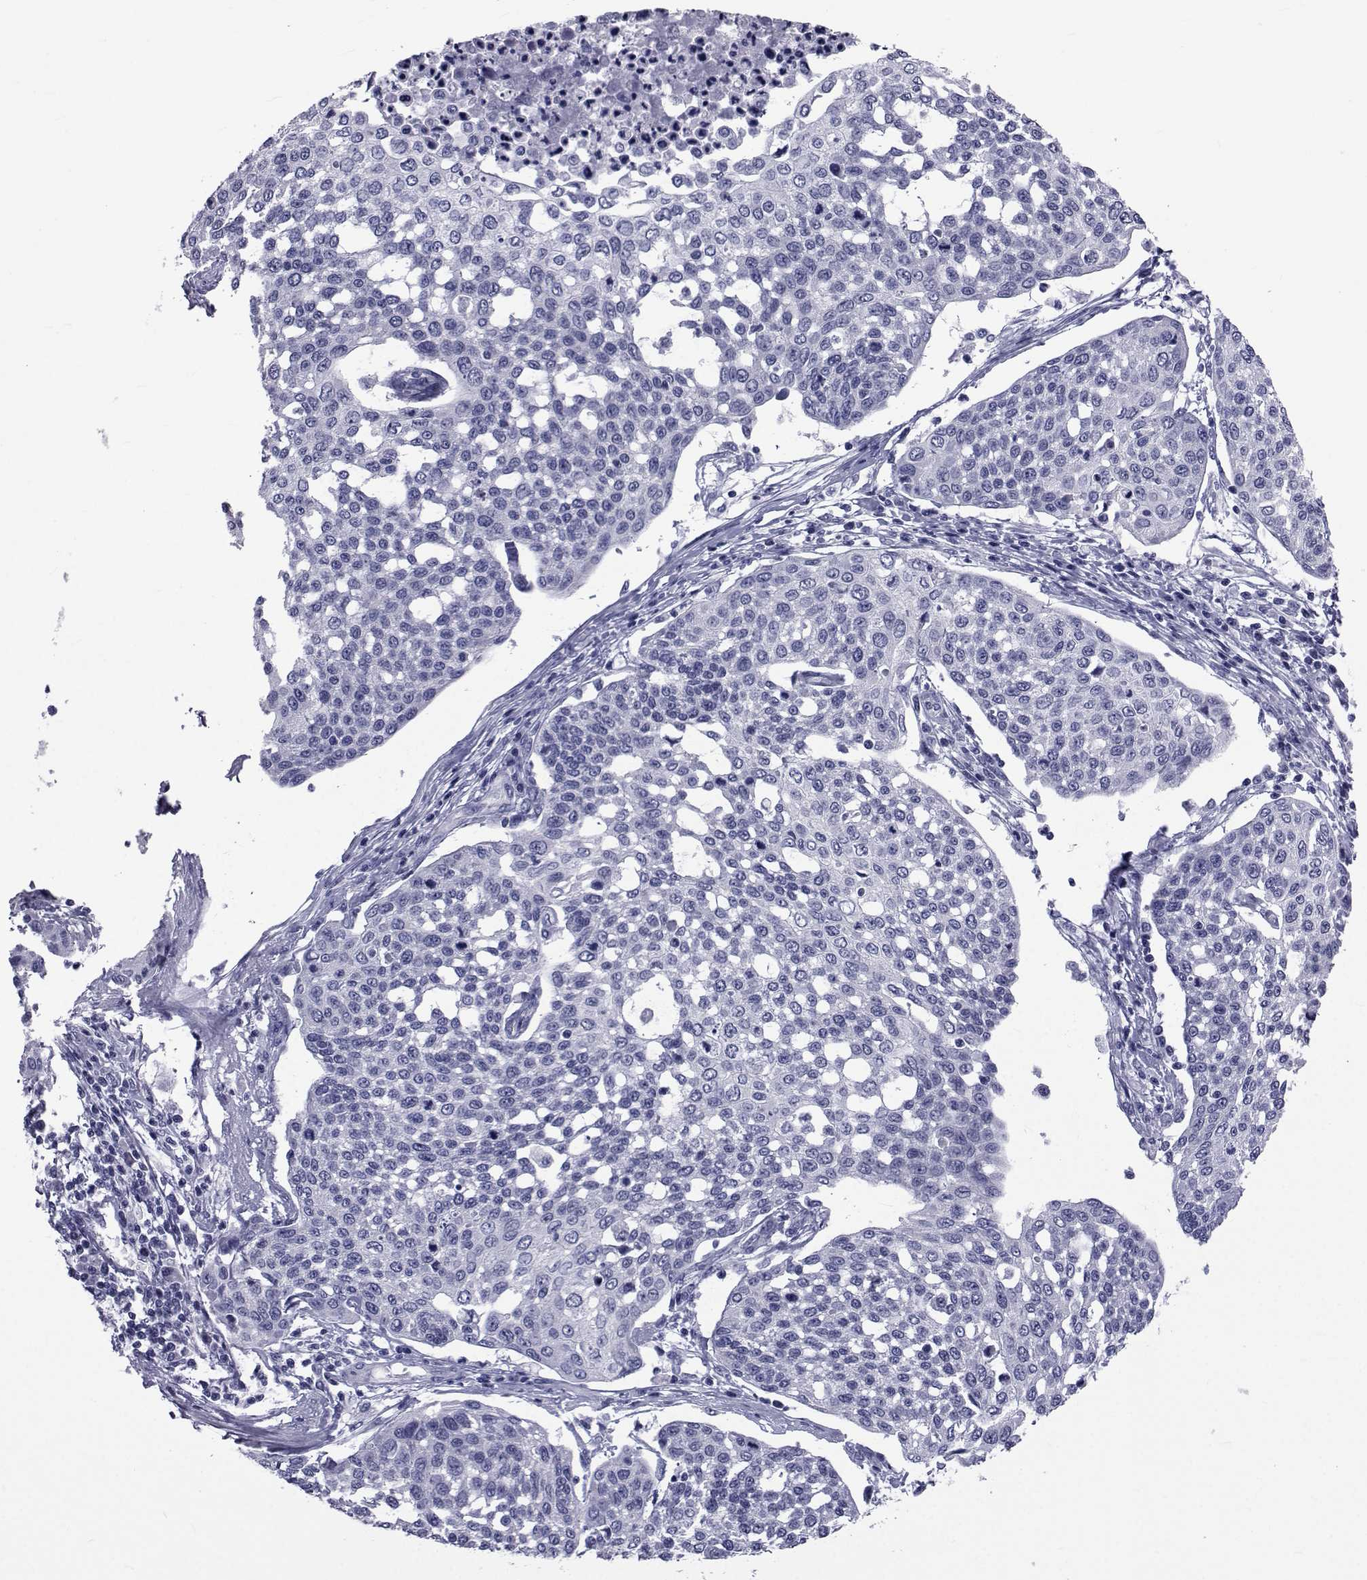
{"staining": {"intensity": "negative", "quantity": "none", "location": "none"}, "tissue": "cervical cancer", "cell_type": "Tumor cells", "image_type": "cancer", "snomed": [{"axis": "morphology", "description": "Squamous cell carcinoma, NOS"}, {"axis": "topography", "description": "Cervix"}], "caption": "Protein analysis of squamous cell carcinoma (cervical) exhibits no significant expression in tumor cells.", "gene": "GKAP1", "patient": {"sex": "female", "age": 34}}